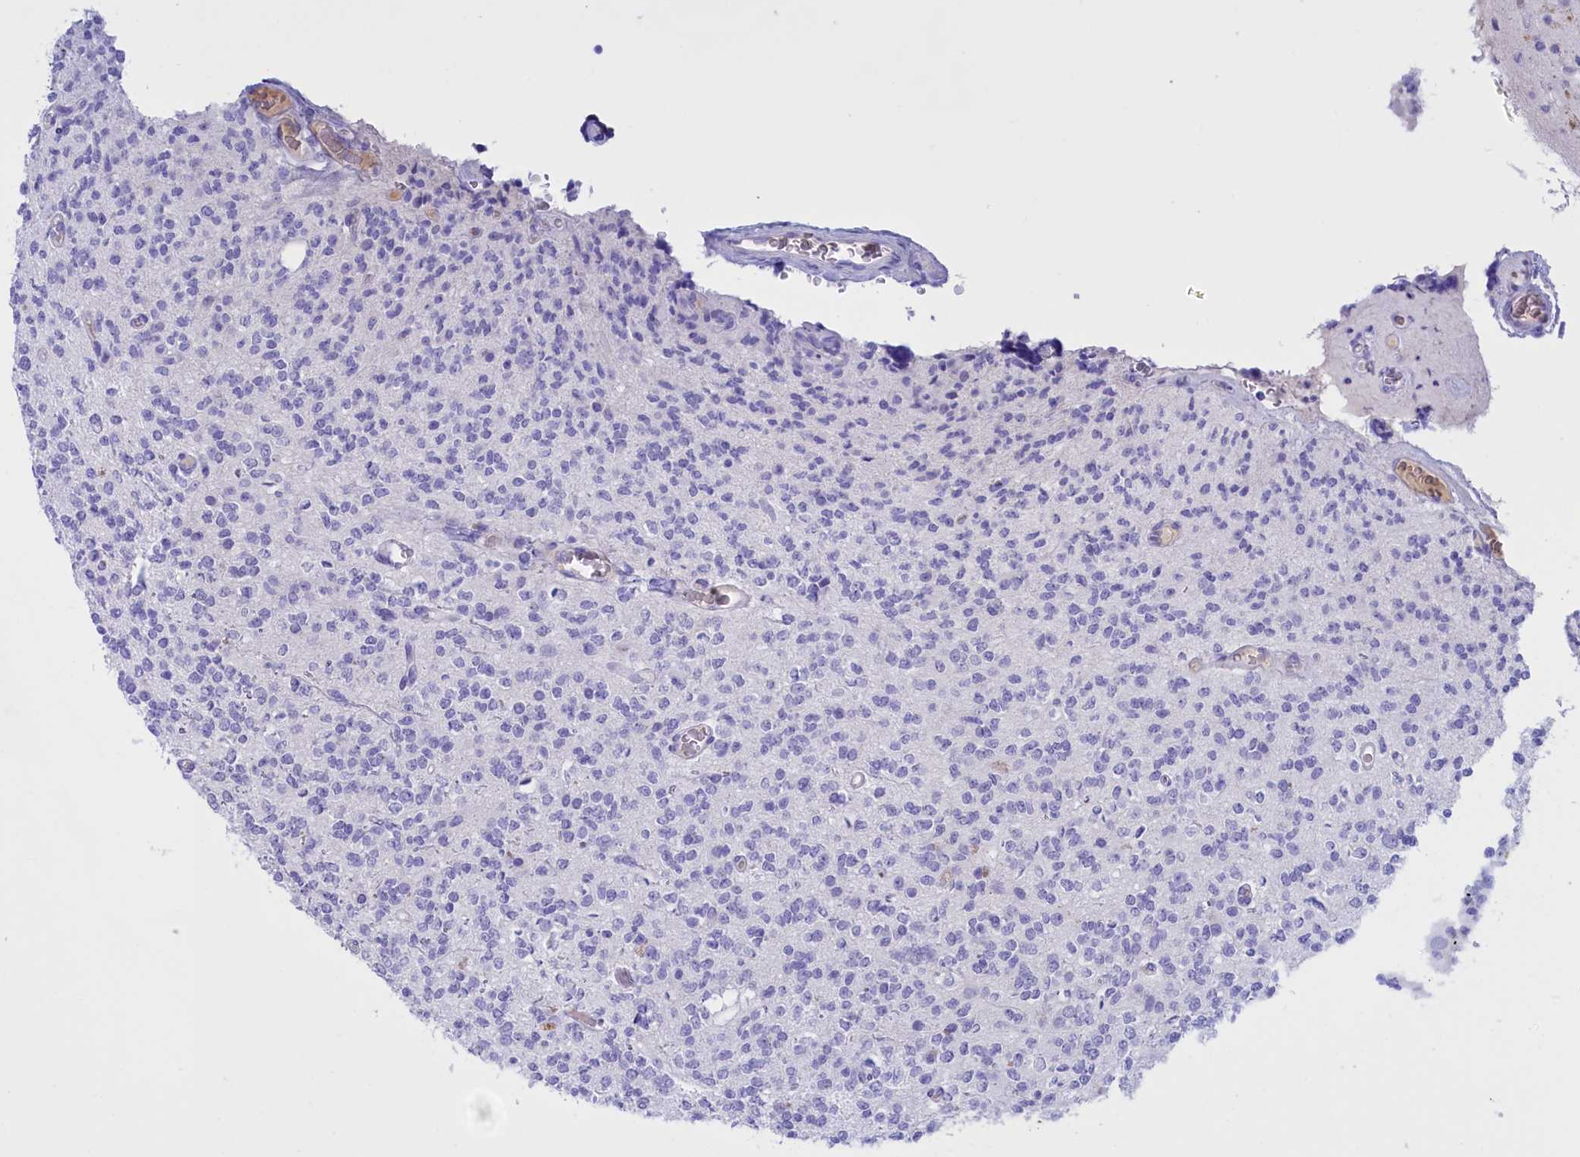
{"staining": {"intensity": "negative", "quantity": "none", "location": "none"}, "tissue": "glioma", "cell_type": "Tumor cells", "image_type": "cancer", "snomed": [{"axis": "morphology", "description": "Glioma, malignant, High grade"}, {"axis": "topography", "description": "Brain"}], "caption": "The micrograph demonstrates no staining of tumor cells in malignant high-grade glioma.", "gene": "PROK2", "patient": {"sex": "male", "age": 34}}